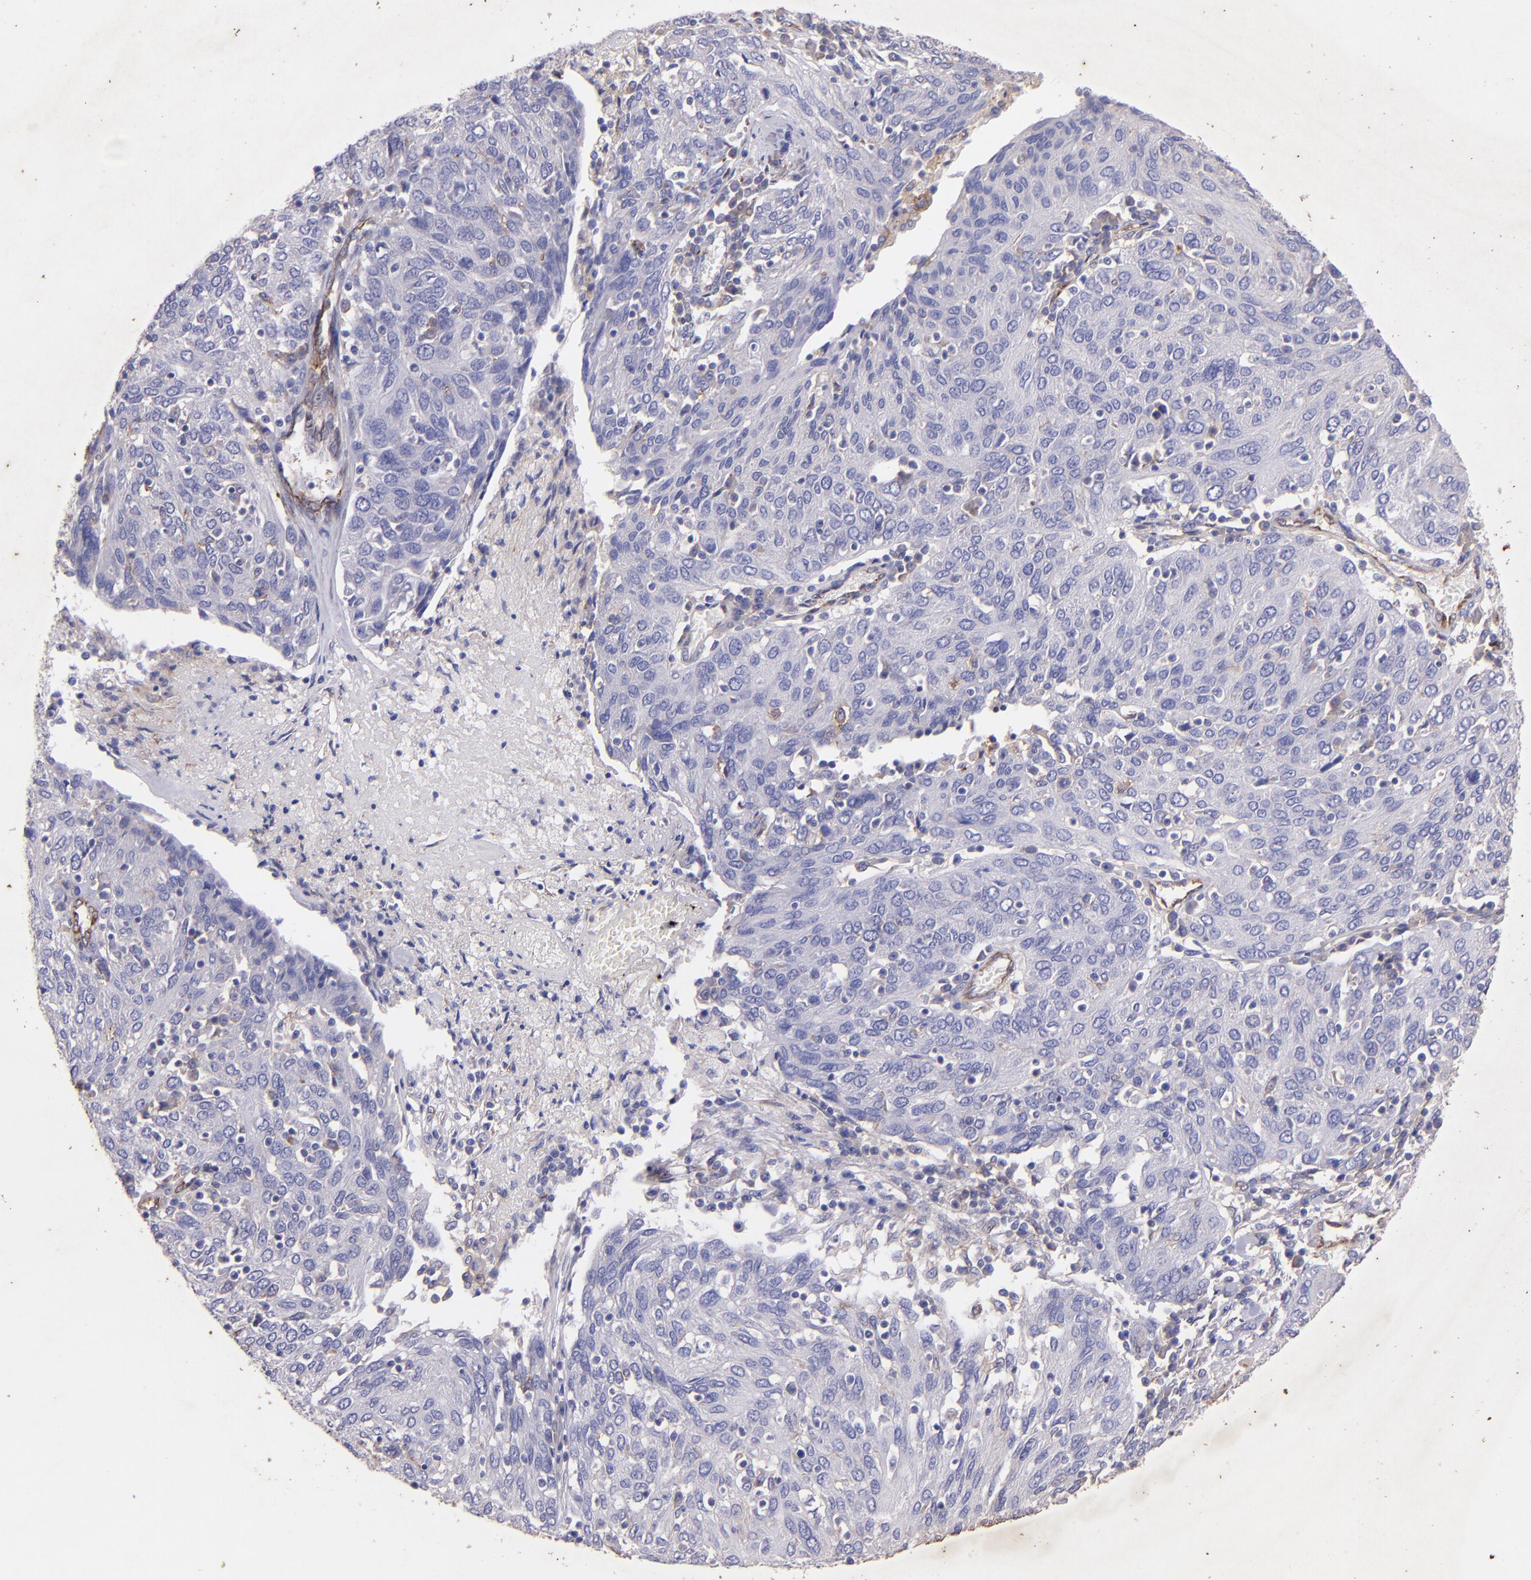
{"staining": {"intensity": "weak", "quantity": "<25%", "location": "cytoplasmic/membranous"}, "tissue": "ovarian cancer", "cell_type": "Tumor cells", "image_type": "cancer", "snomed": [{"axis": "morphology", "description": "Carcinoma, endometroid"}, {"axis": "topography", "description": "Ovary"}], "caption": "This is an IHC micrograph of ovarian cancer (endometroid carcinoma). There is no expression in tumor cells.", "gene": "RET", "patient": {"sex": "female", "age": 50}}